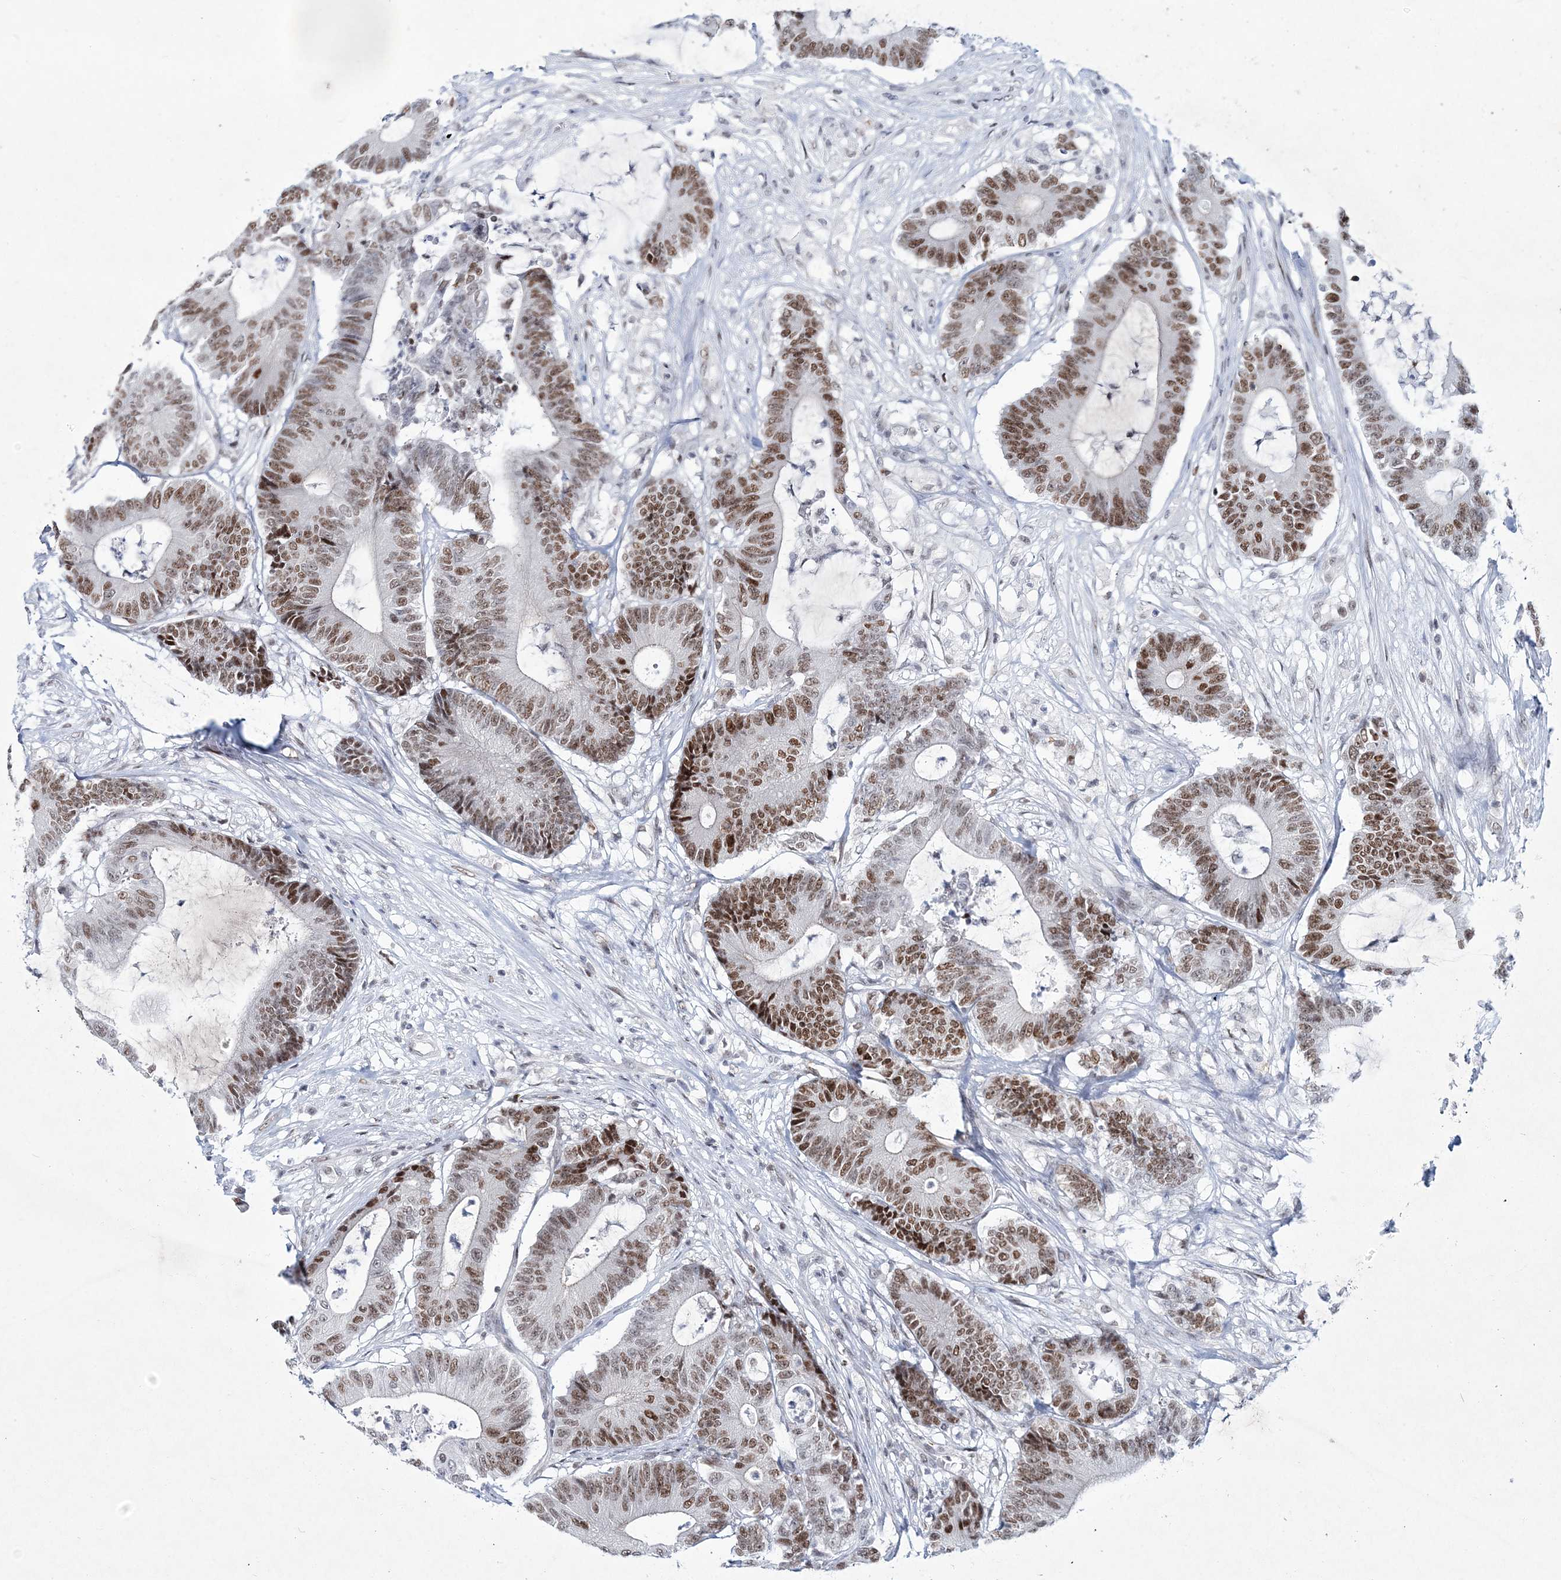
{"staining": {"intensity": "moderate", "quantity": ">75%", "location": "nuclear"}, "tissue": "colorectal cancer", "cell_type": "Tumor cells", "image_type": "cancer", "snomed": [{"axis": "morphology", "description": "Adenocarcinoma, NOS"}, {"axis": "topography", "description": "Colon"}], "caption": "Protein staining displays moderate nuclear positivity in approximately >75% of tumor cells in adenocarcinoma (colorectal).", "gene": "LRRFIP2", "patient": {"sex": "female", "age": 84}}